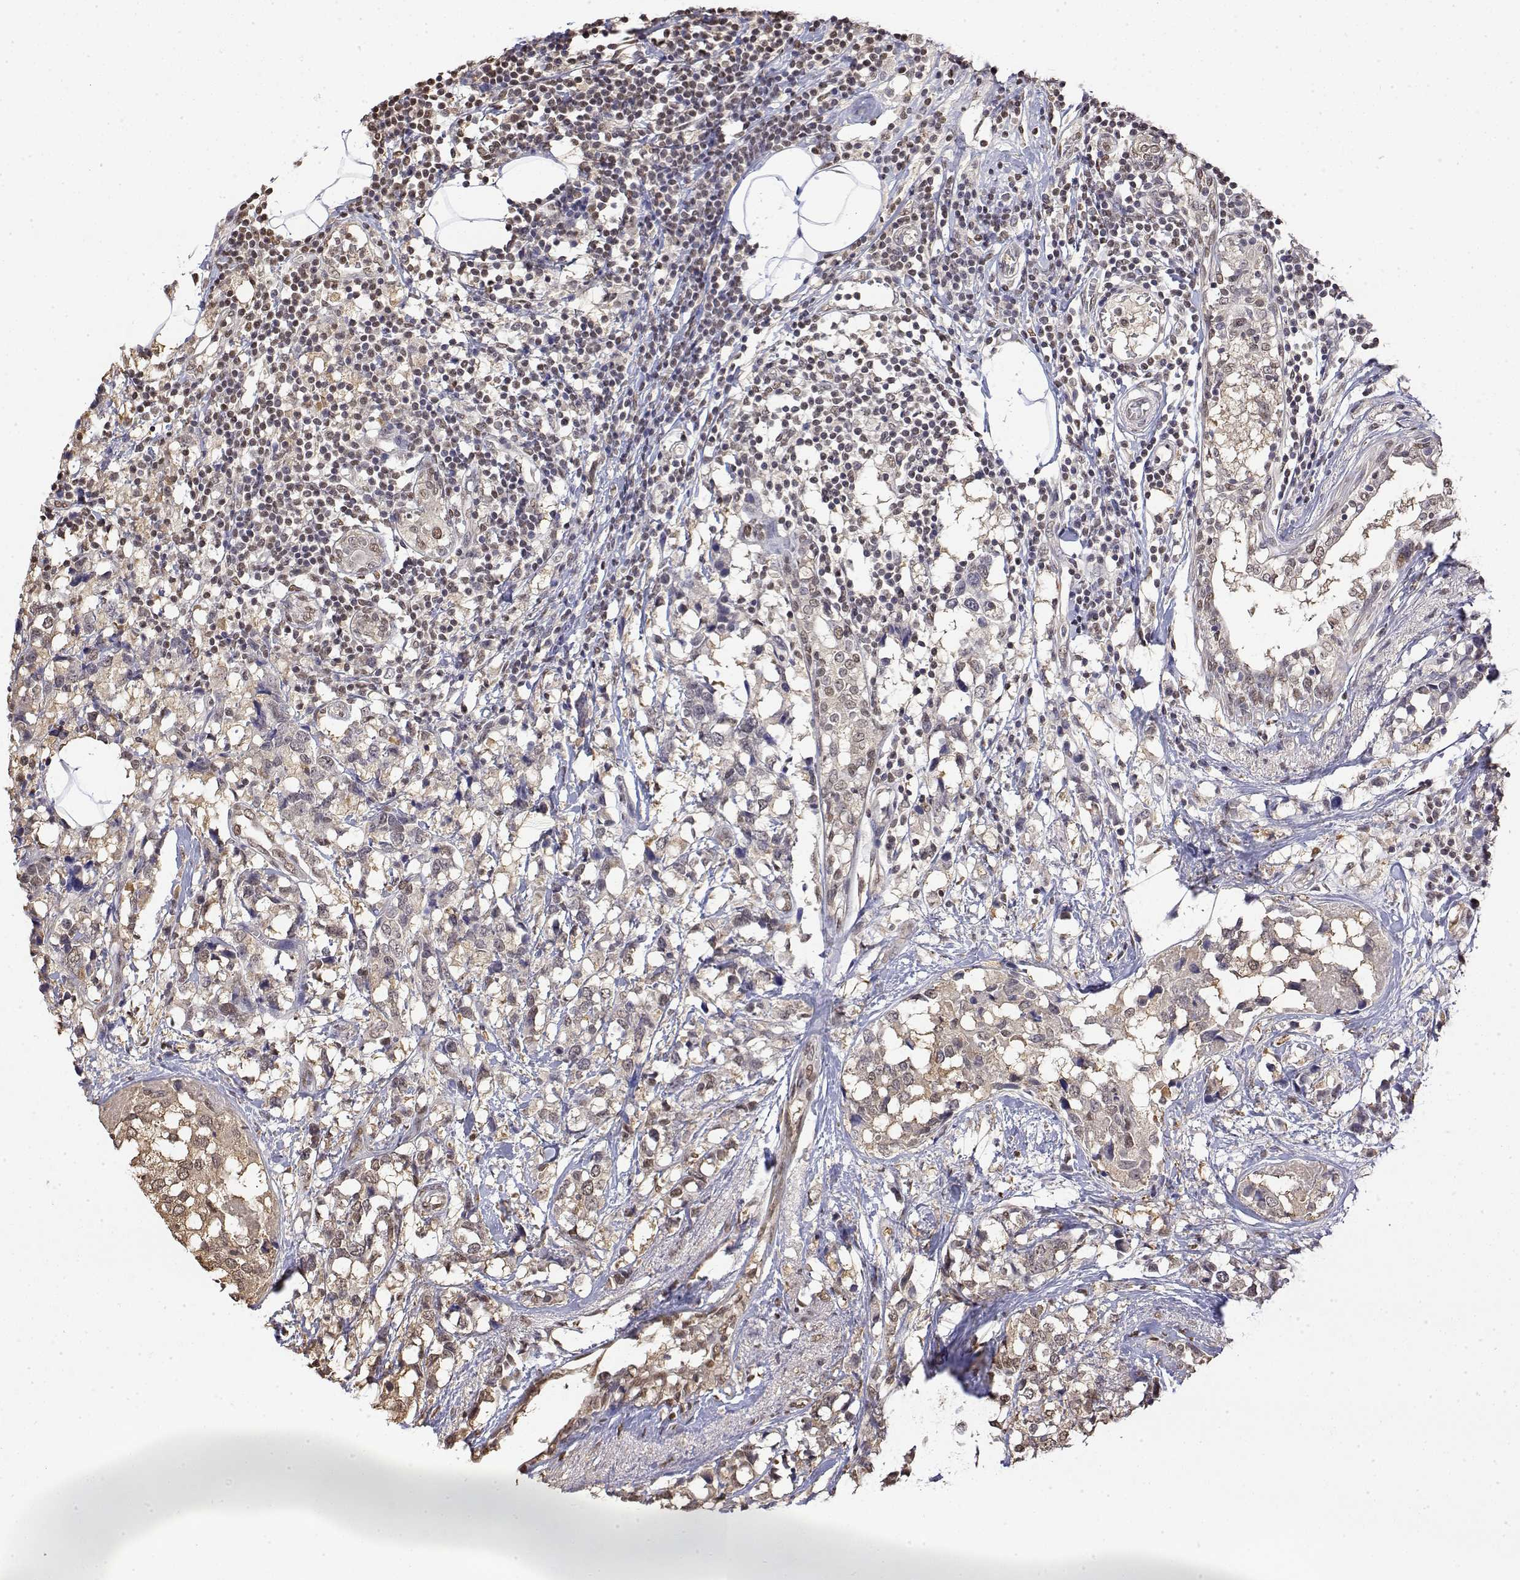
{"staining": {"intensity": "negative", "quantity": "none", "location": "none"}, "tissue": "breast cancer", "cell_type": "Tumor cells", "image_type": "cancer", "snomed": [{"axis": "morphology", "description": "Lobular carcinoma"}, {"axis": "topography", "description": "Breast"}], "caption": "A micrograph of breast lobular carcinoma stained for a protein reveals no brown staining in tumor cells.", "gene": "TPI1", "patient": {"sex": "female", "age": 59}}